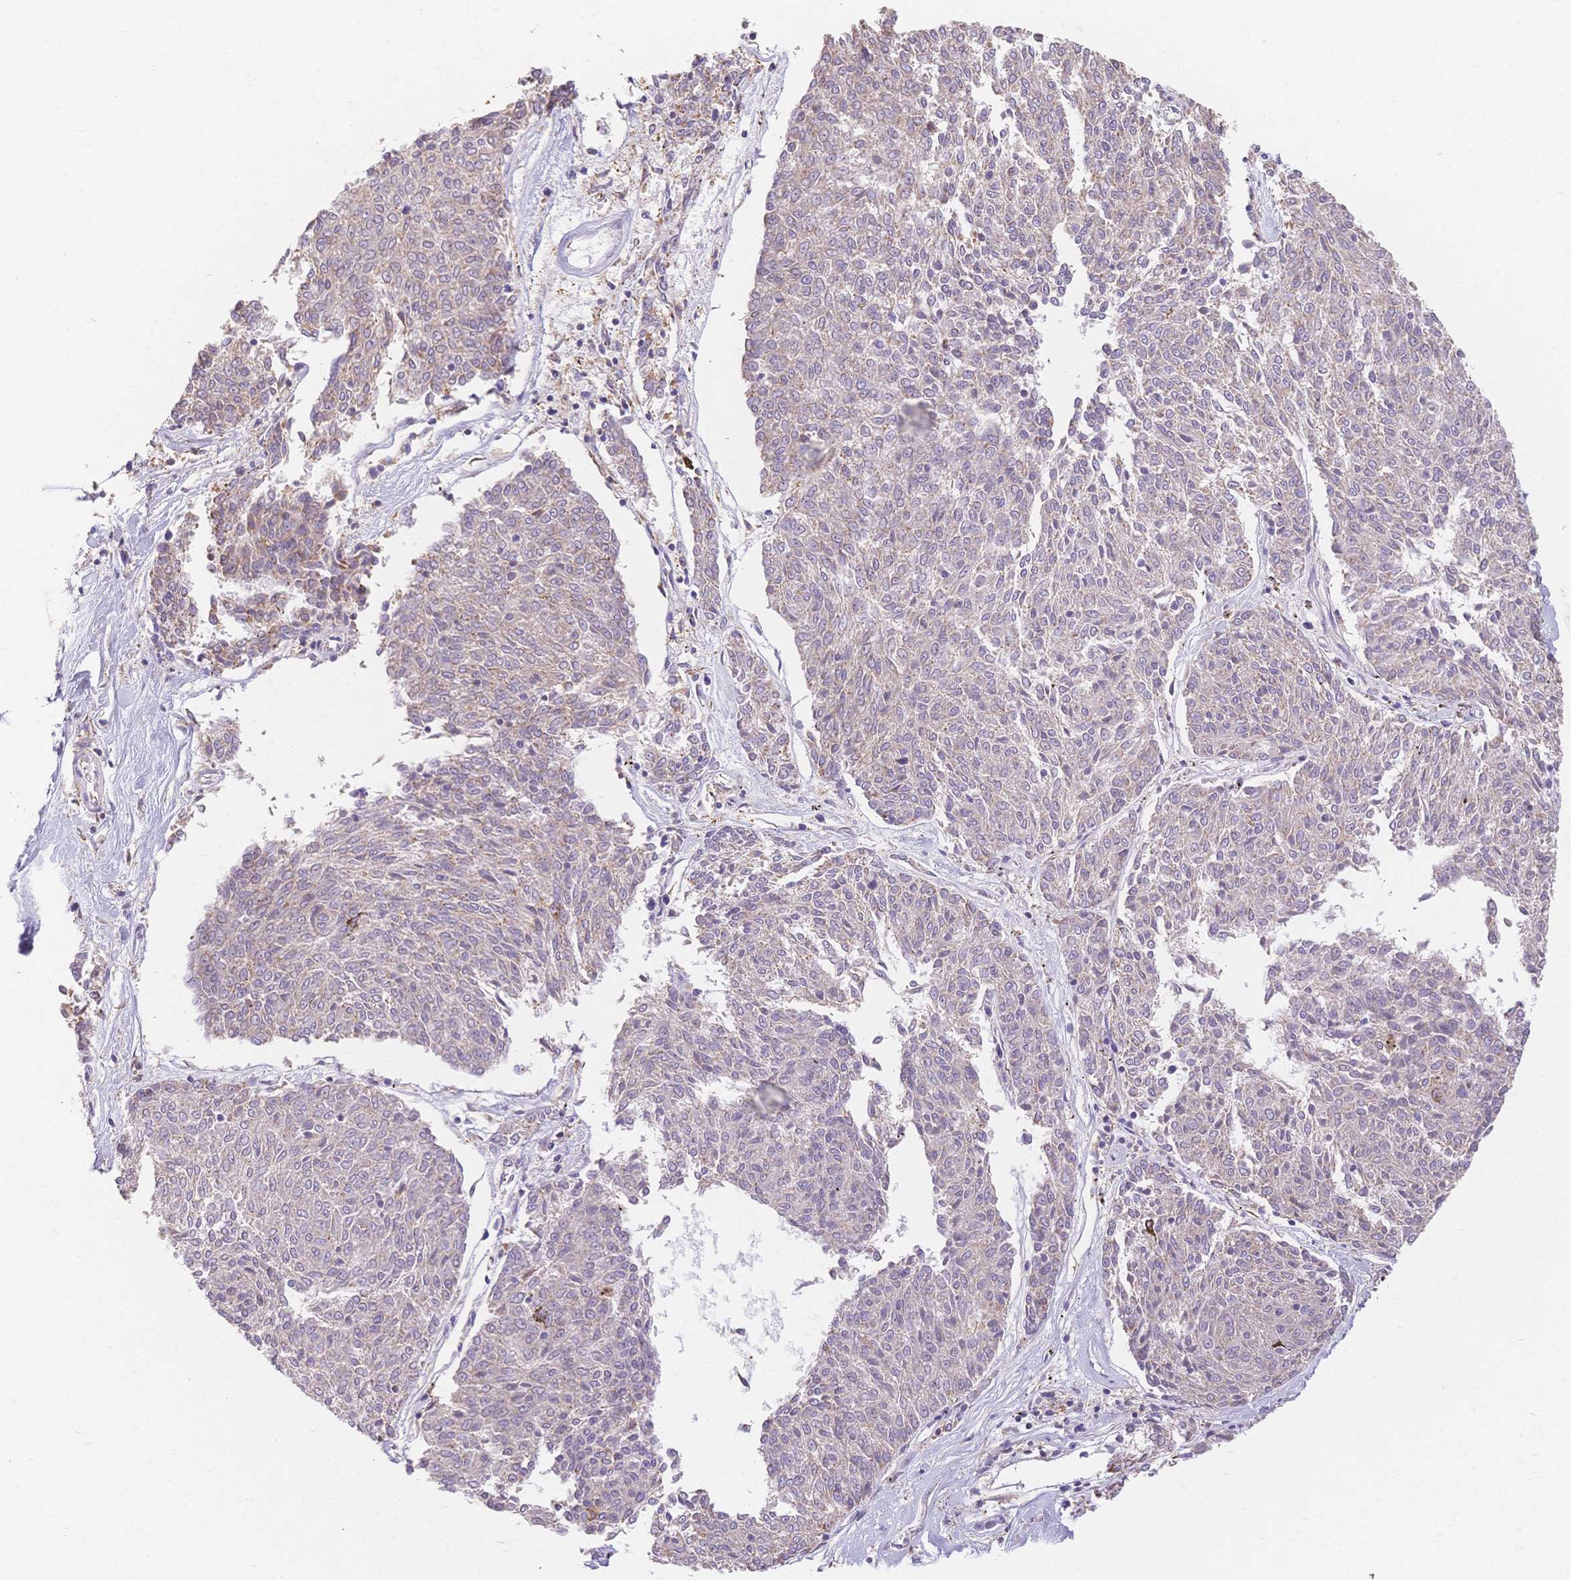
{"staining": {"intensity": "negative", "quantity": "none", "location": "none"}, "tissue": "melanoma", "cell_type": "Tumor cells", "image_type": "cancer", "snomed": [{"axis": "morphology", "description": "Malignant melanoma, NOS"}, {"axis": "topography", "description": "Skin"}], "caption": "This is a micrograph of IHC staining of malignant melanoma, which shows no expression in tumor cells.", "gene": "HS3ST5", "patient": {"sex": "female", "age": 72}}